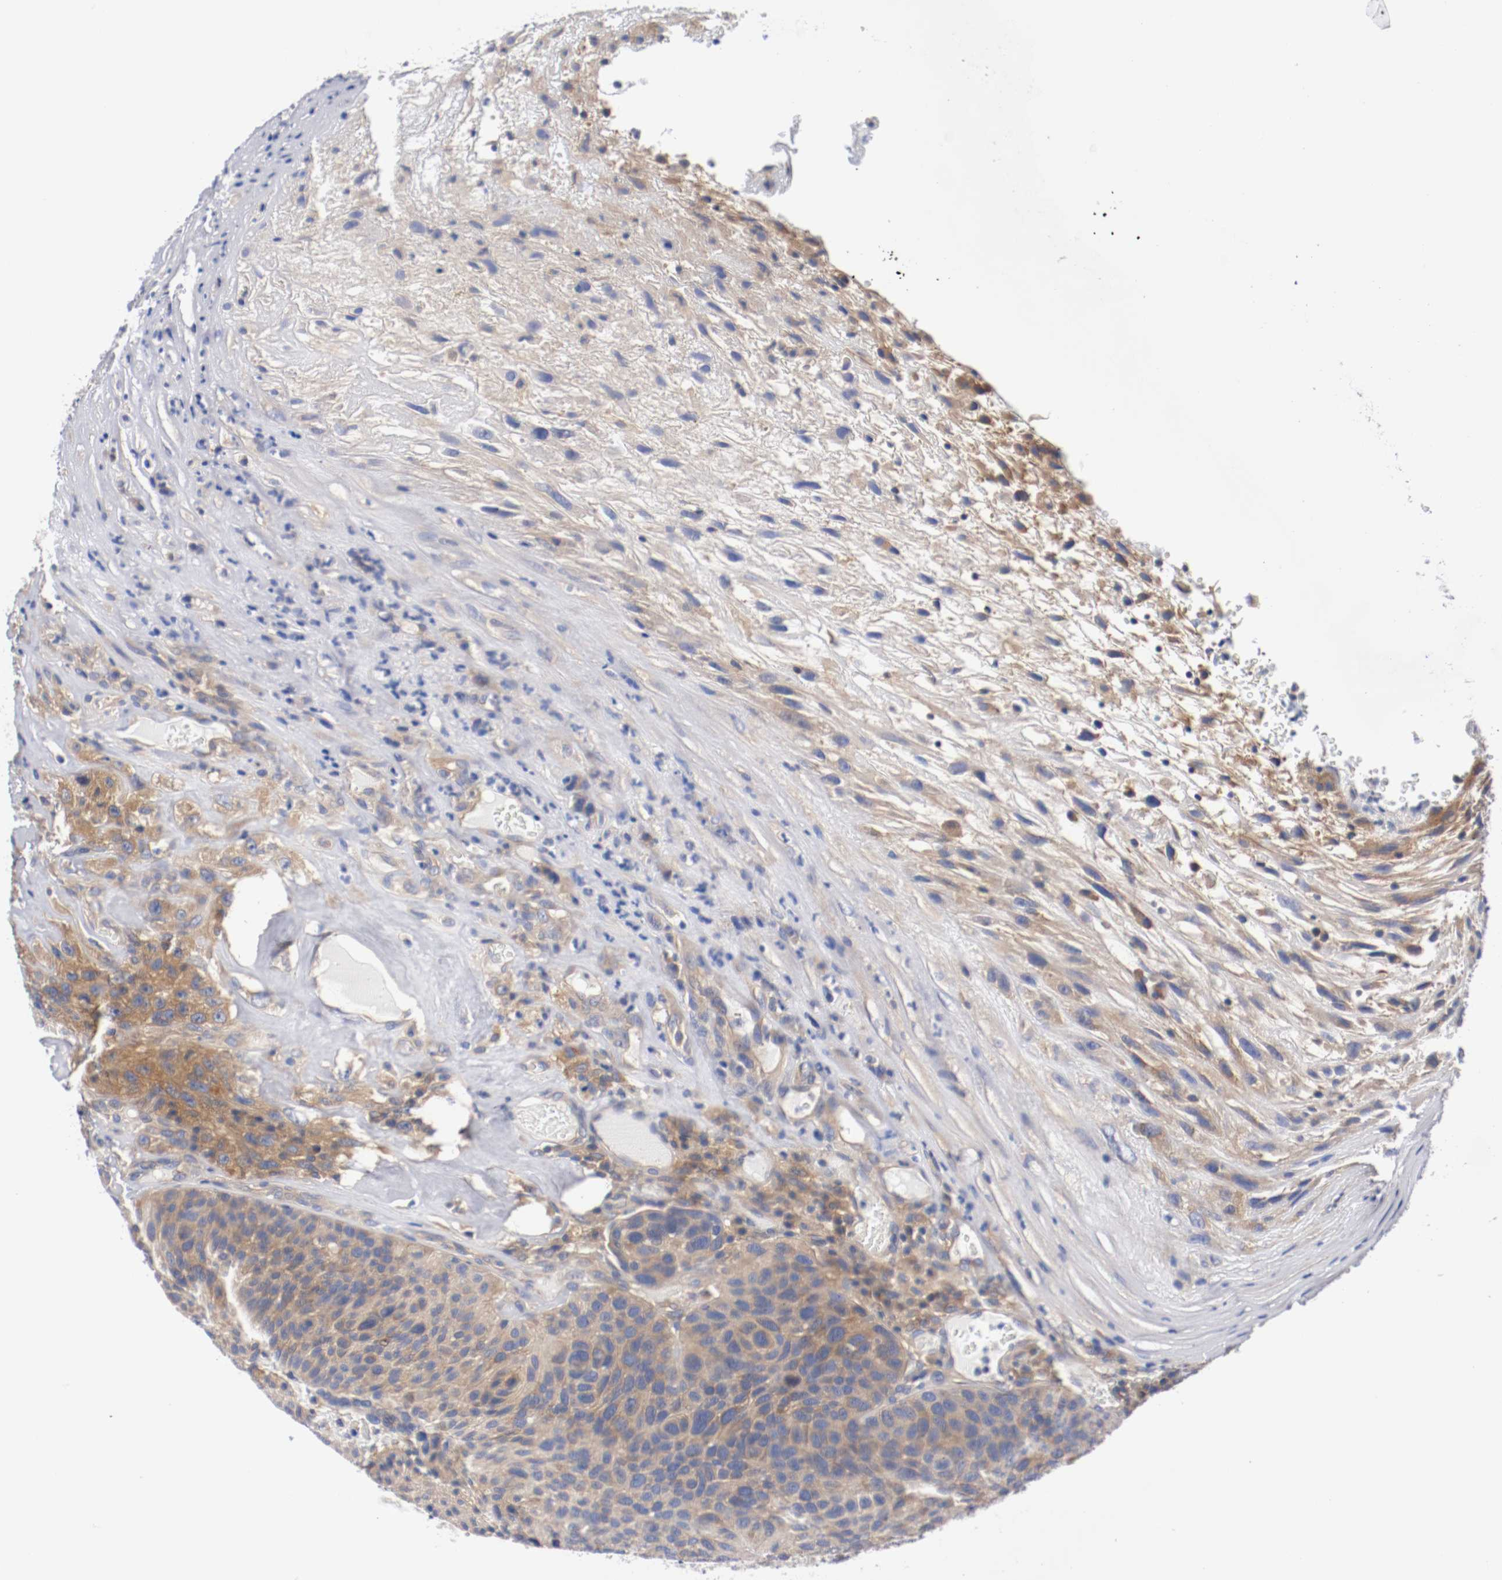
{"staining": {"intensity": "moderate", "quantity": ">75%", "location": "cytoplasmic/membranous"}, "tissue": "urothelial cancer", "cell_type": "Tumor cells", "image_type": "cancer", "snomed": [{"axis": "morphology", "description": "Urothelial carcinoma, High grade"}, {"axis": "topography", "description": "Urinary bladder"}], "caption": "DAB (3,3'-diaminobenzidine) immunohistochemical staining of urothelial cancer reveals moderate cytoplasmic/membranous protein staining in approximately >75% of tumor cells. (Brightfield microscopy of DAB IHC at high magnification).", "gene": "HGS", "patient": {"sex": "male", "age": 66}}